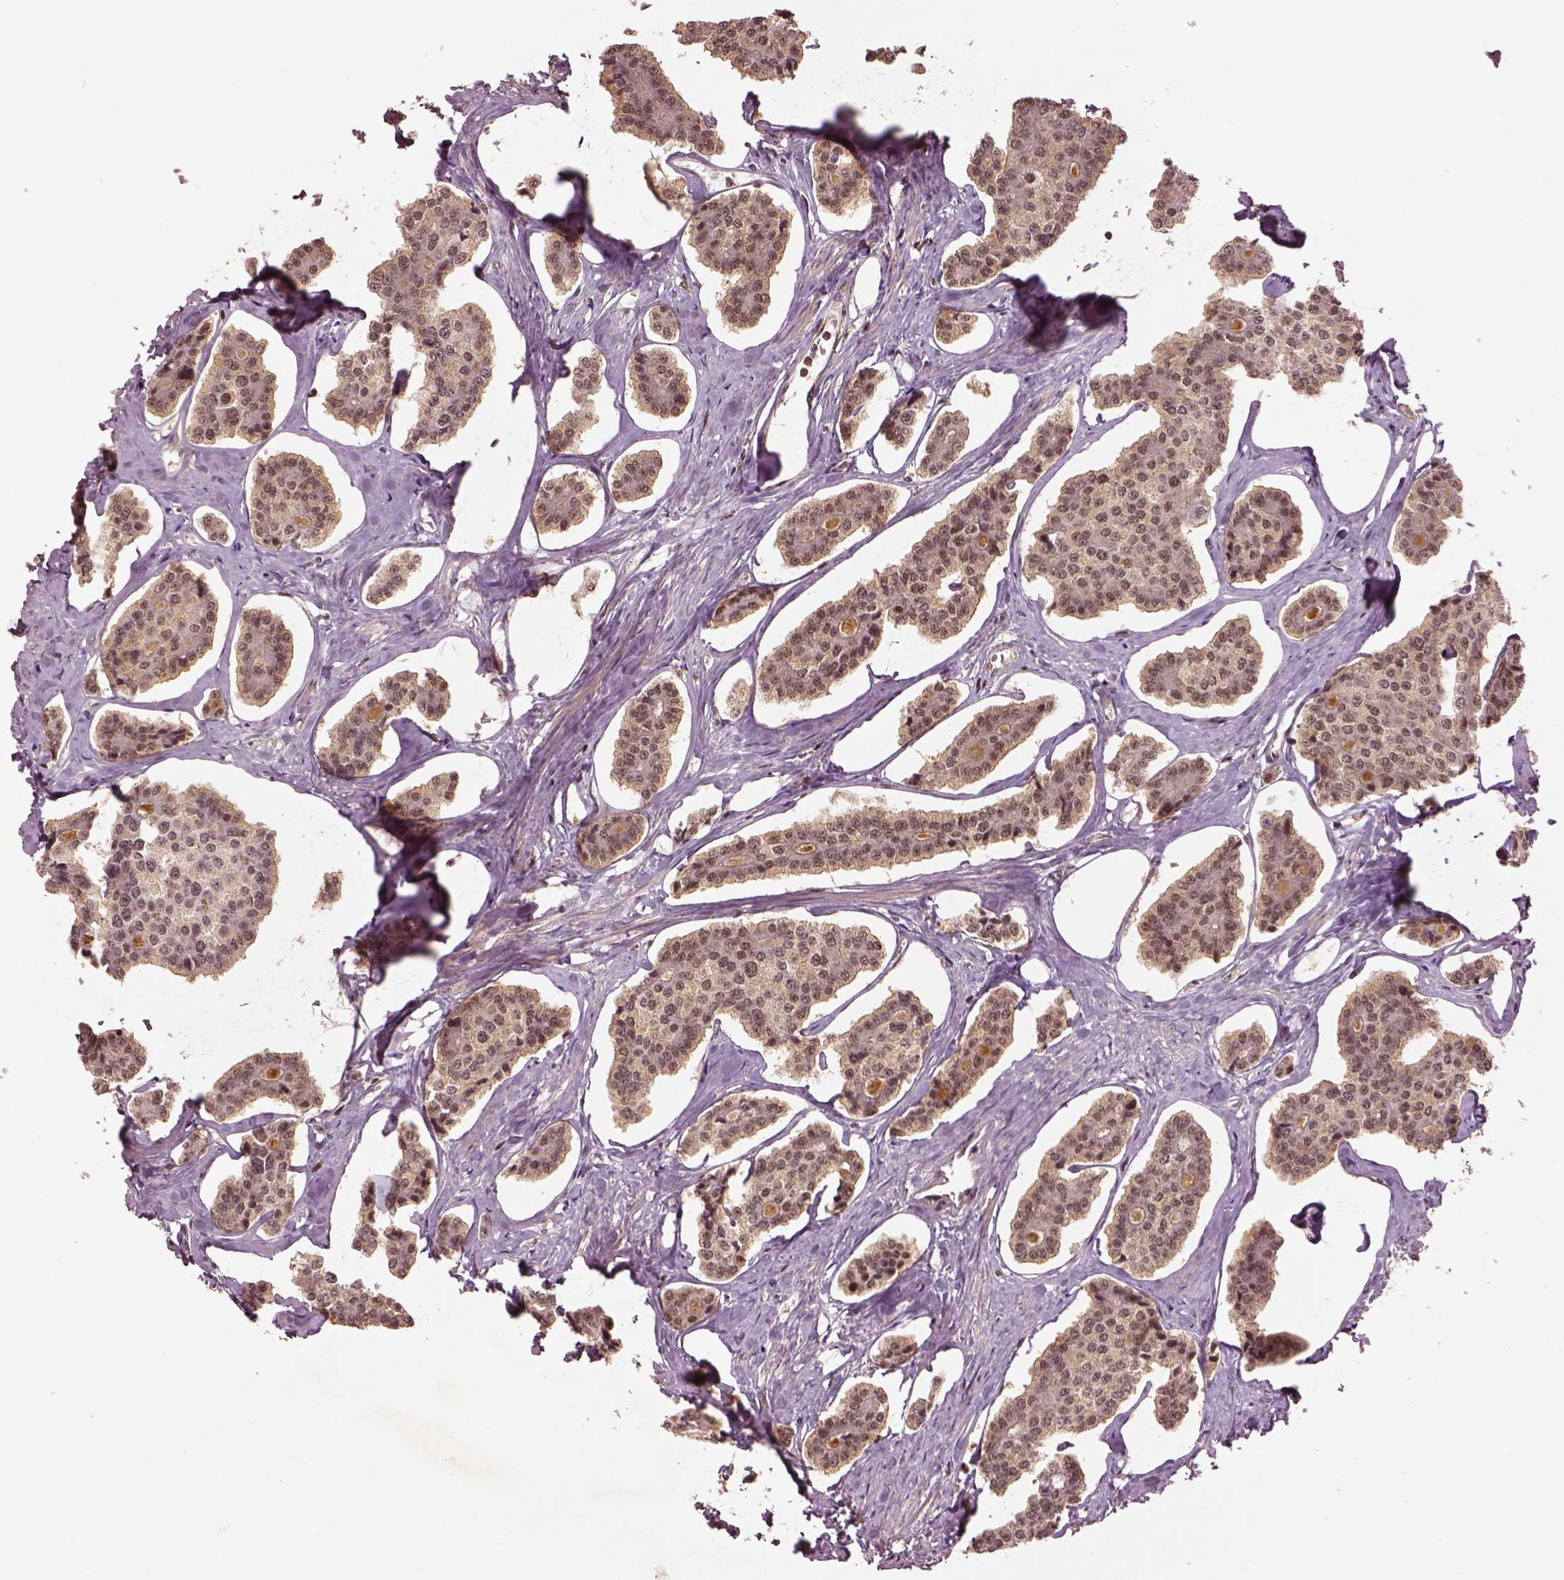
{"staining": {"intensity": "moderate", "quantity": "25%-75%", "location": "nuclear"}, "tissue": "carcinoid", "cell_type": "Tumor cells", "image_type": "cancer", "snomed": [{"axis": "morphology", "description": "Carcinoid, malignant, NOS"}, {"axis": "topography", "description": "Small intestine"}], "caption": "Immunohistochemical staining of carcinoid reveals moderate nuclear protein positivity in approximately 25%-75% of tumor cells. The protein of interest is stained brown, and the nuclei are stained in blue (DAB (3,3'-diaminobenzidine) IHC with brightfield microscopy, high magnification).", "gene": "BRD9", "patient": {"sex": "female", "age": 65}}